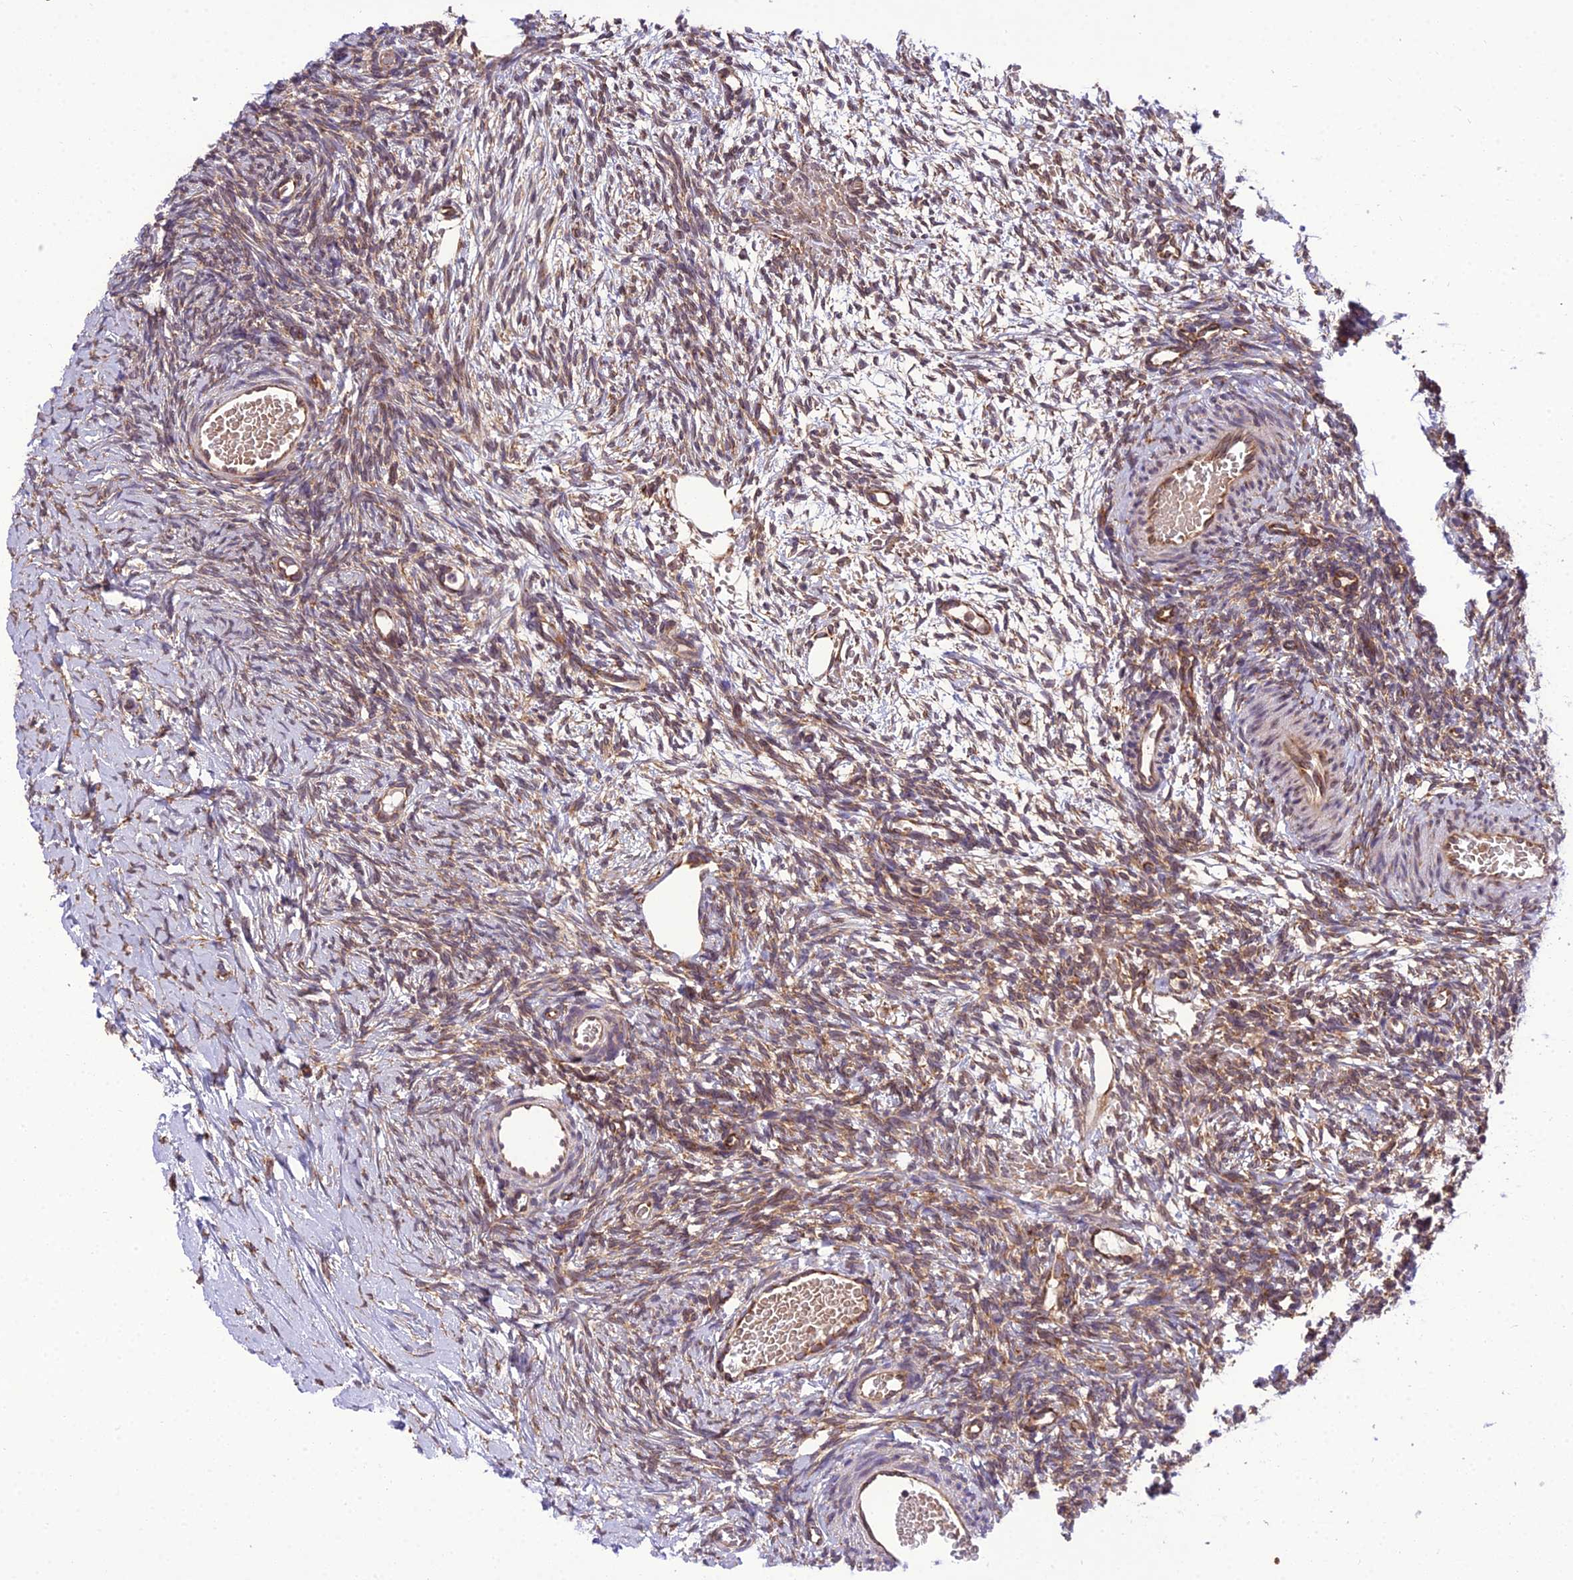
{"staining": {"intensity": "strong", "quantity": ">75%", "location": "cytoplasmic/membranous"}, "tissue": "ovary", "cell_type": "Follicle cells", "image_type": "normal", "snomed": [{"axis": "morphology", "description": "Normal tissue, NOS"}, {"axis": "topography", "description": "Ovary"}], "caption": "Brown immunohistochemical staining in benign ovary shows strong cytoplasmic/membranous positivity in about >75% of follicle cells.", "gene": "DHCR7", "patient": {"sex": "female", "age": 39}}